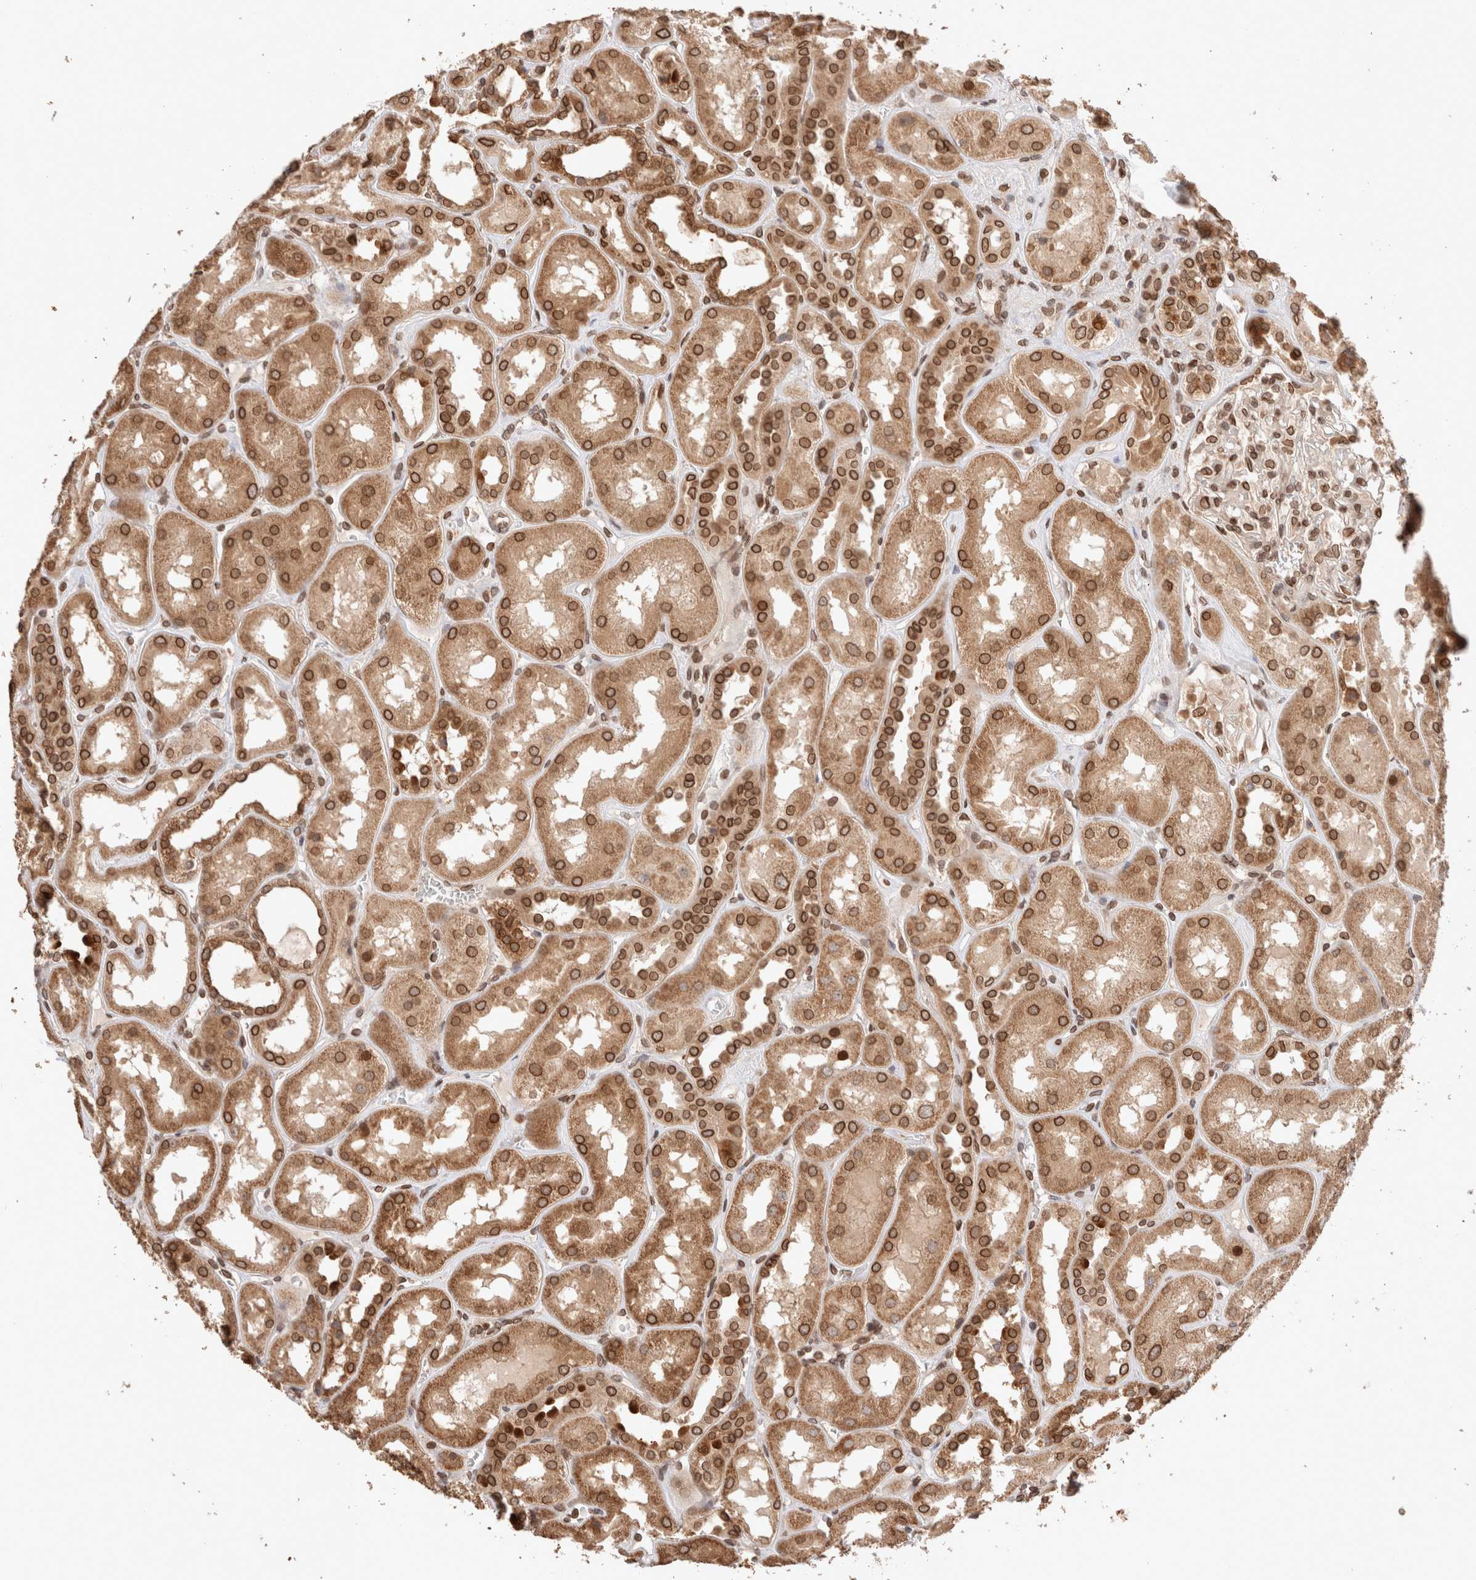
{"staining": {"intensity": "moderate", "quantity": ">75%", "location": "nuclear"}, "tissue": "kidney", "cell_type": "Cells in glomeruli", "image_type": "normal", "snomed": [{"axis": "morphology", "description": "Normal tissue, NOS"}, {"axis": "topography", "description": "Kidney"}], "caption": "Benign kidney shows moderate nuclear staining in approximately >75% of cells in glomeruli, visualized by immunohistochemistry. (DAB (3,3'-diaminobenzidine) IHC with brightfield microscopy, high magnification).", "gene": "TPR", "patient": {"sex": "male", "age": 70}}